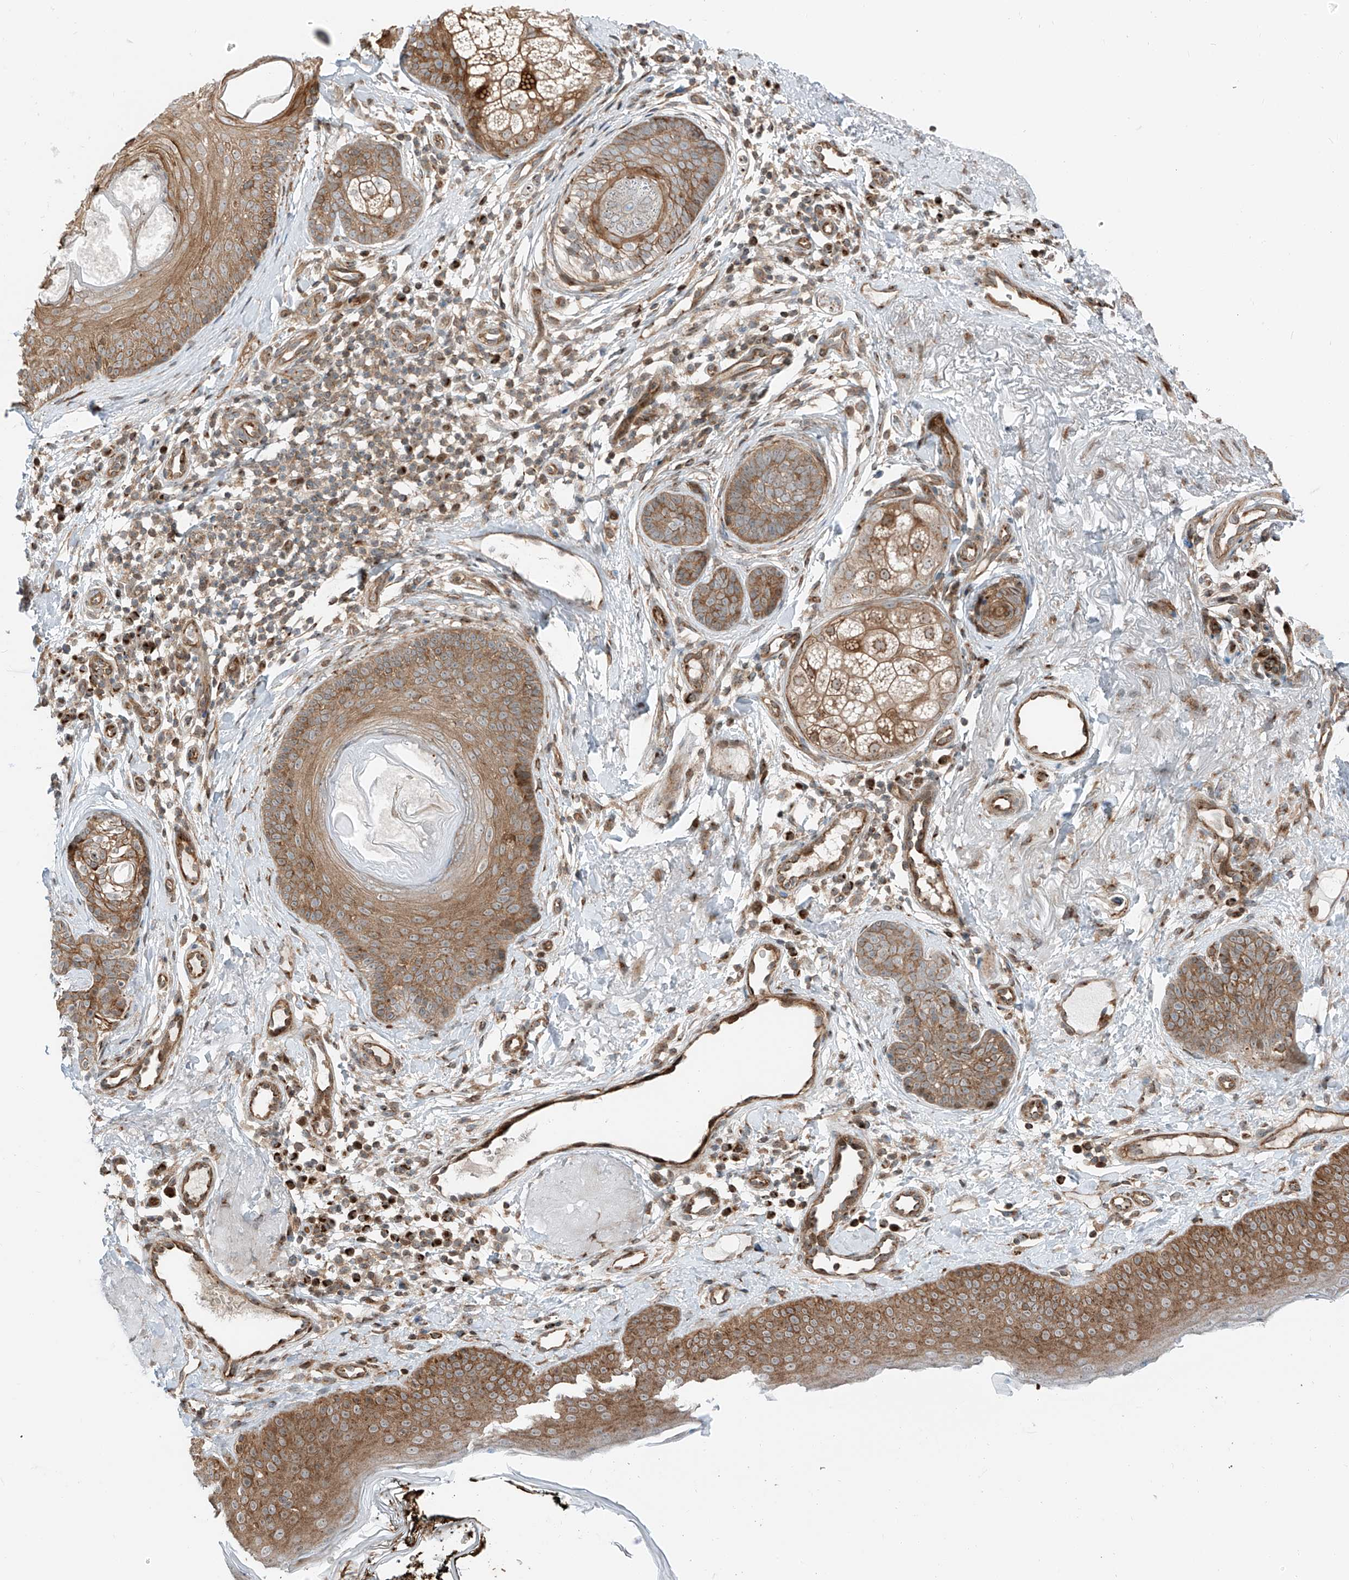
{"staining": {"intensity": "weak", "quantity": ">75%", "location": "cytoplasmic/membranous"}, "tissue": "skin", "cell_type": "Fibroblasts", "image_type": "normal", "snomed": [{"axis": "morphology", "description": "Normal tissue, NOS"}, {"axis": "topography", "description": "Skin"}], "caption": "This is an image of IHC staining of unremarkable skin, which shows weak expression in the cytoplasmic/membranous of fibroblasts.", "gene": "USP48", "patient": {"sex": "male", "age": 57}}